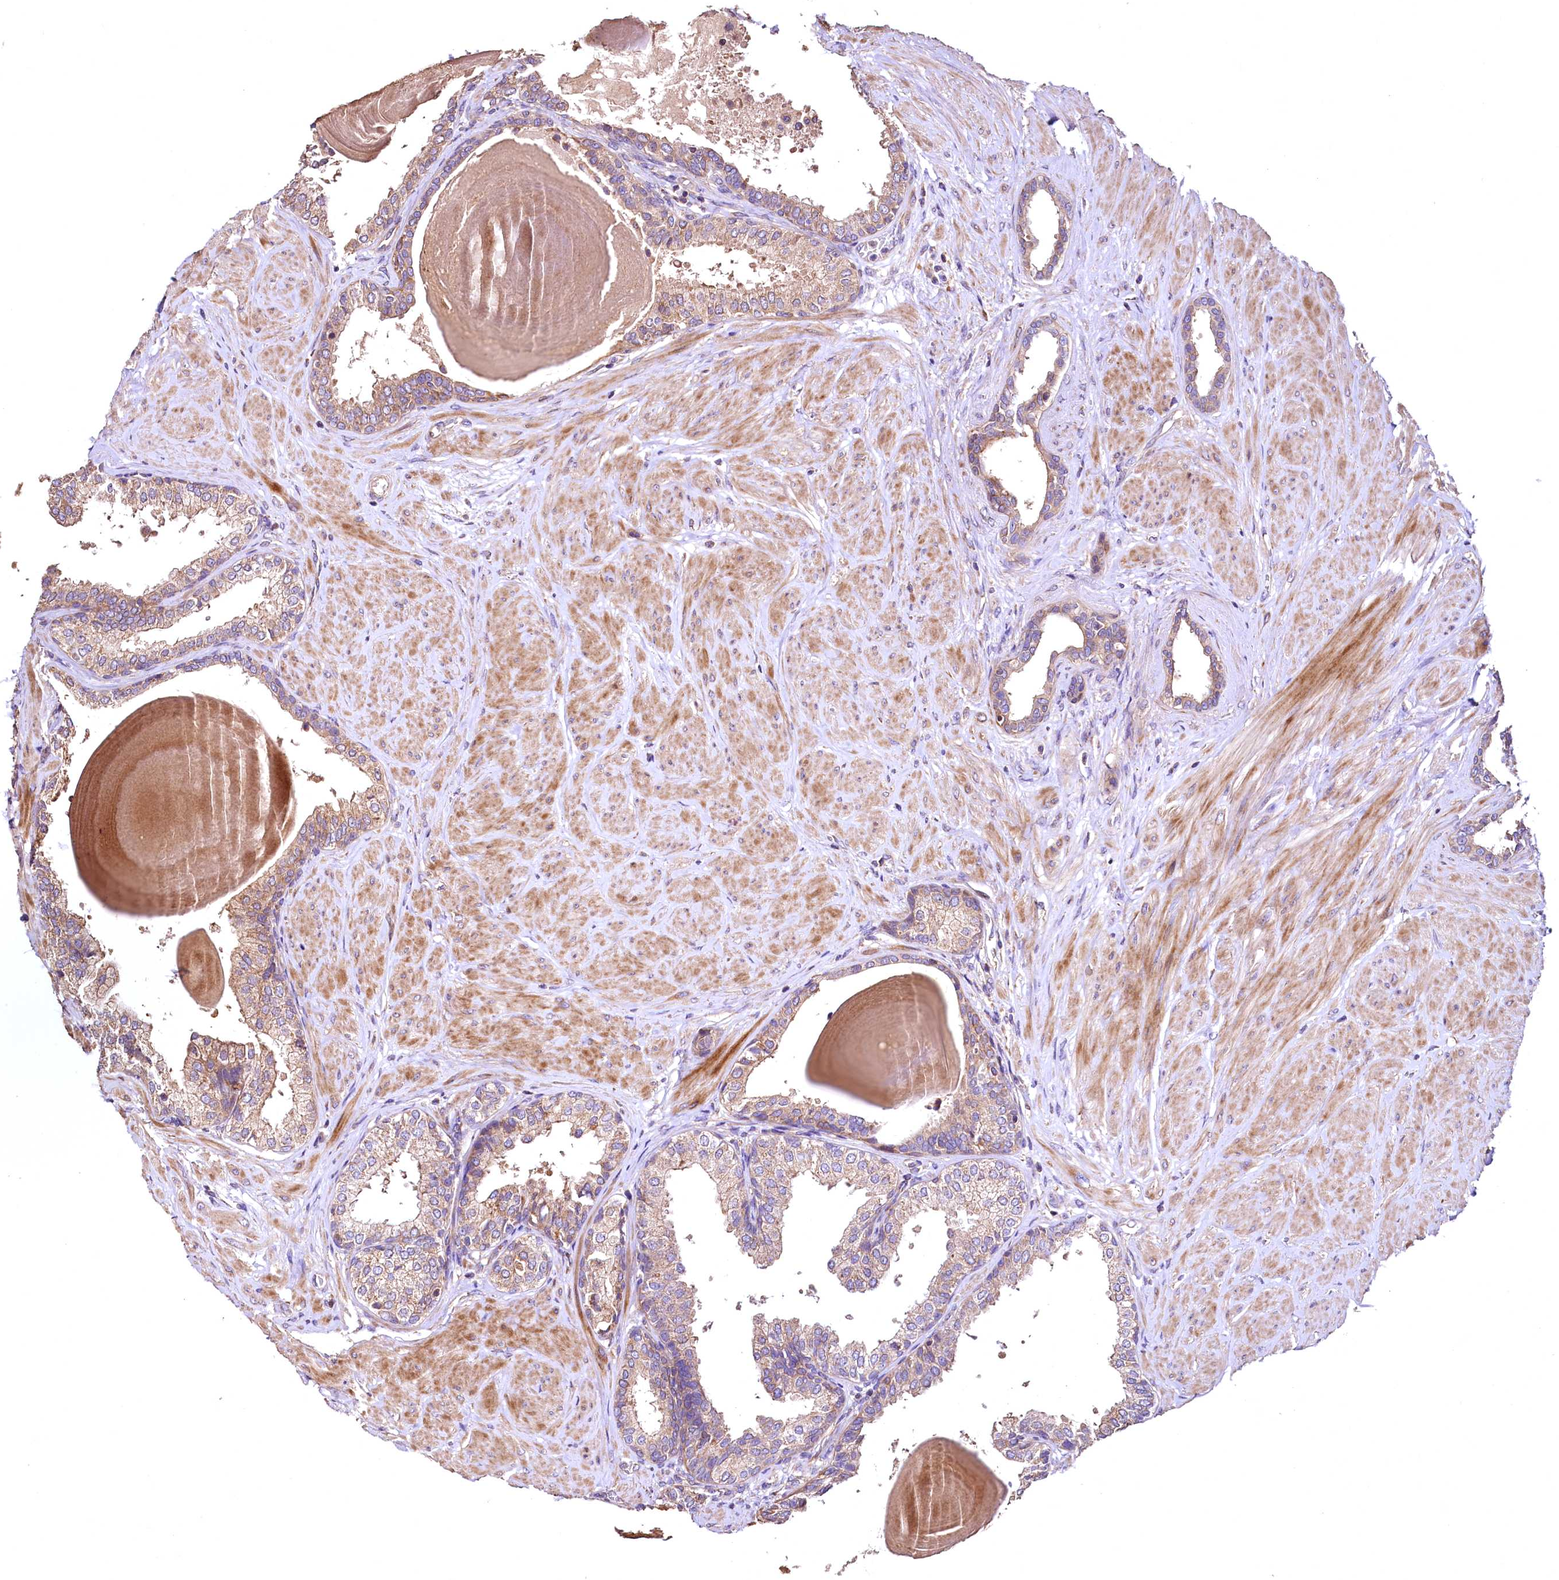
{"staining": {"intensity": "moderate", "quantity": ">75%", "location": "cytoplasmic/membranous"}, "tissue": "prostate", "cell_type": "Glandular cells", "image_type": "normal", "snomed": [{"axis": "morphology", "description": "Normal tissue, NOS"}, {"axis": "topography", "description": "Prostate"}], "caption": "The micrograph reveals immunohistochemical staining of unremarkable prostate. There is moderate cytoplasmic/membranous staining is present in approximately >75% of glandular cells. The protein of interest is shown in brown color, while the nuclei are stained blue.", "gene": "RASSF1", "patient": {"sex": "male", "age": 48}}